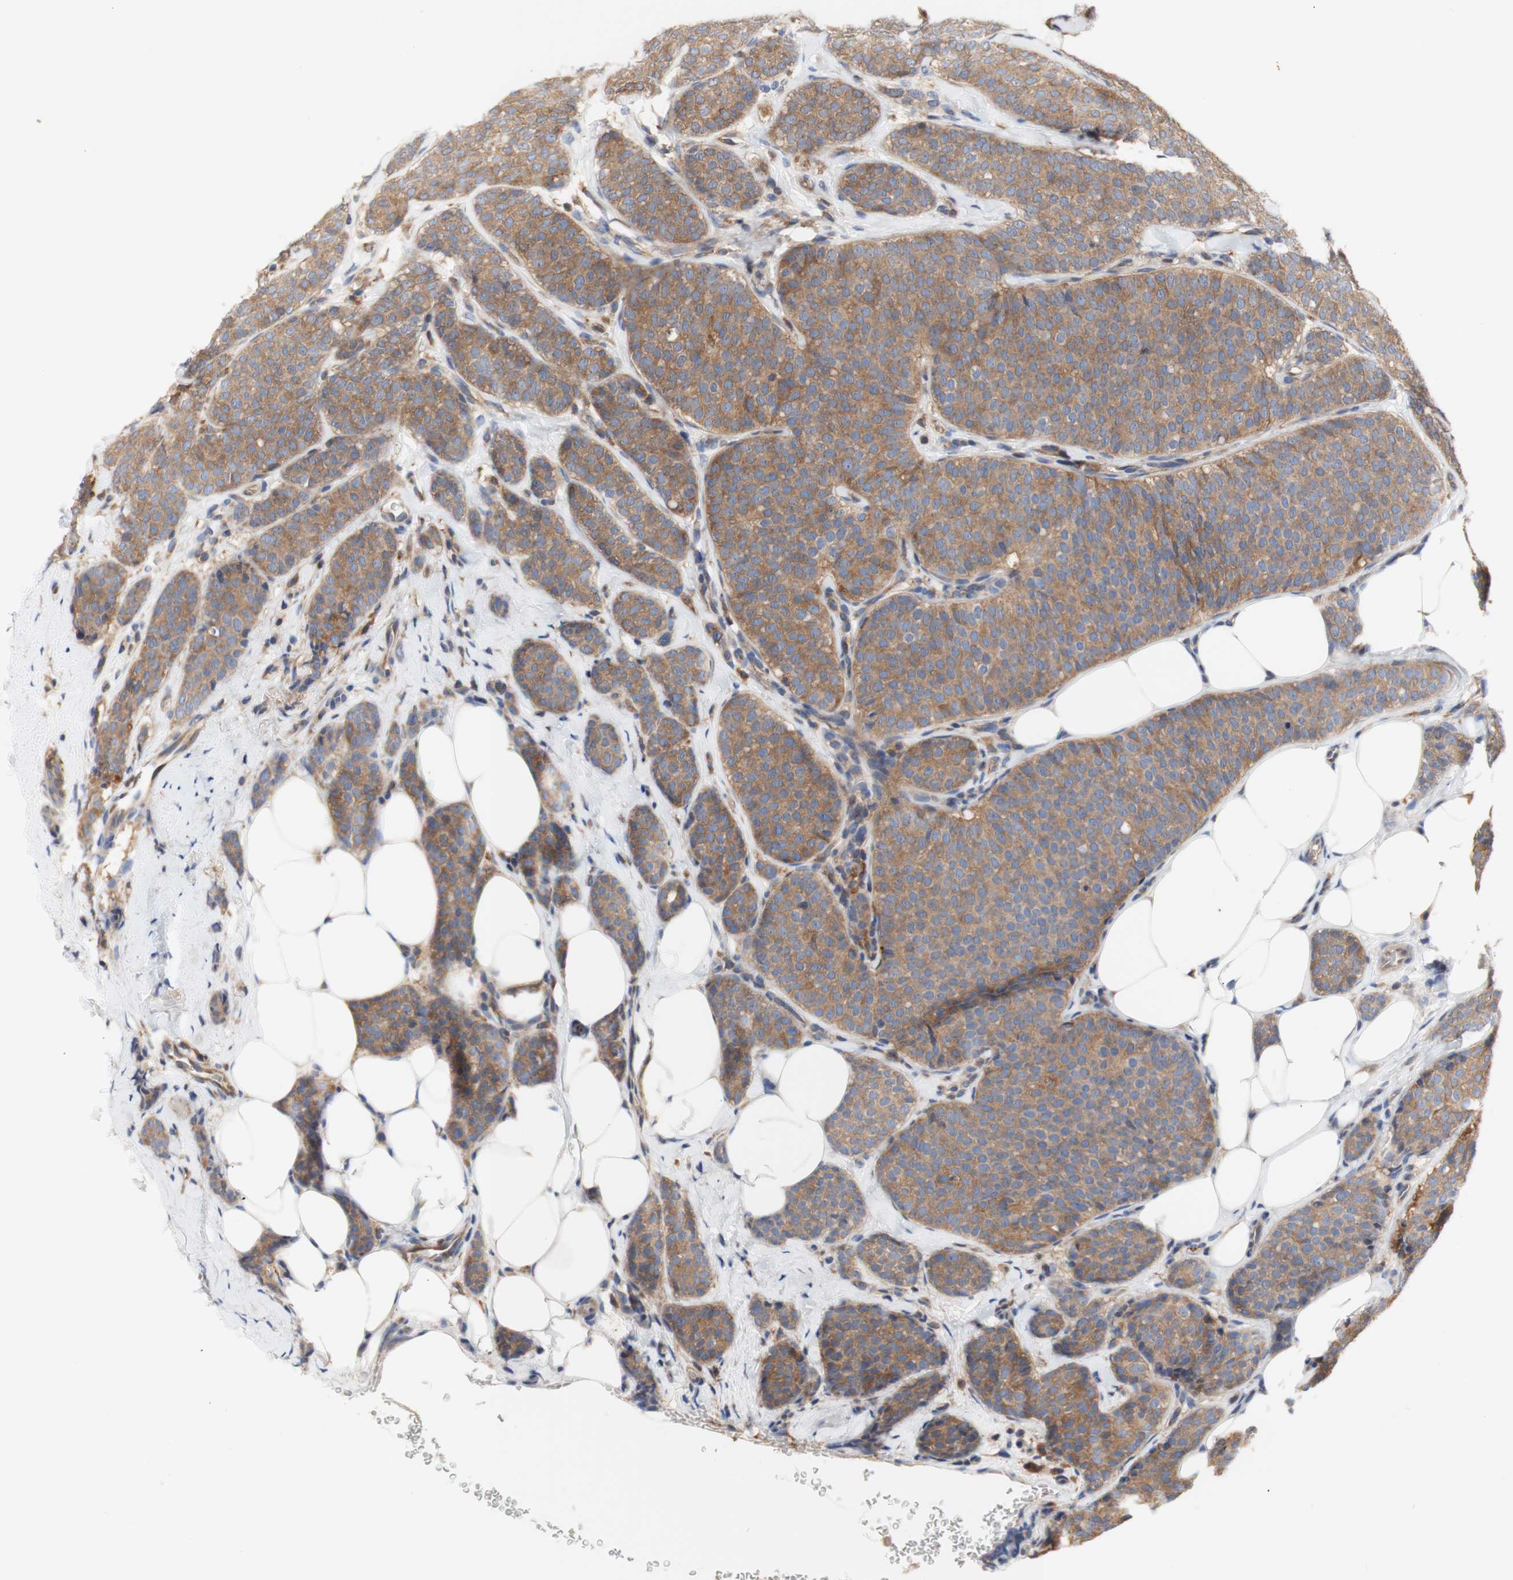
{"staining": {"intensity": "moderate", "quantity": ">75%", "location": "cytoplasmic/membranous"}, "tissue": "breast cancer", "cell_type": "Tumor cells", "image_type": "cancer", "snomed": [{"axis": "morphology", "description": "Lobular carcinoma"}, {"axis": "topography", "description": "Skin"}, {"axis": "topography", "description": "Breast"}], "caption": "A histopathology image of human breast cancer (lobular carcinoma) stained for a protein displays moderate cytoplasmic/membranous brown staining in tumor cells.", "gene": "IKBKG", "patient": {"sex": "female", "age": 46}}